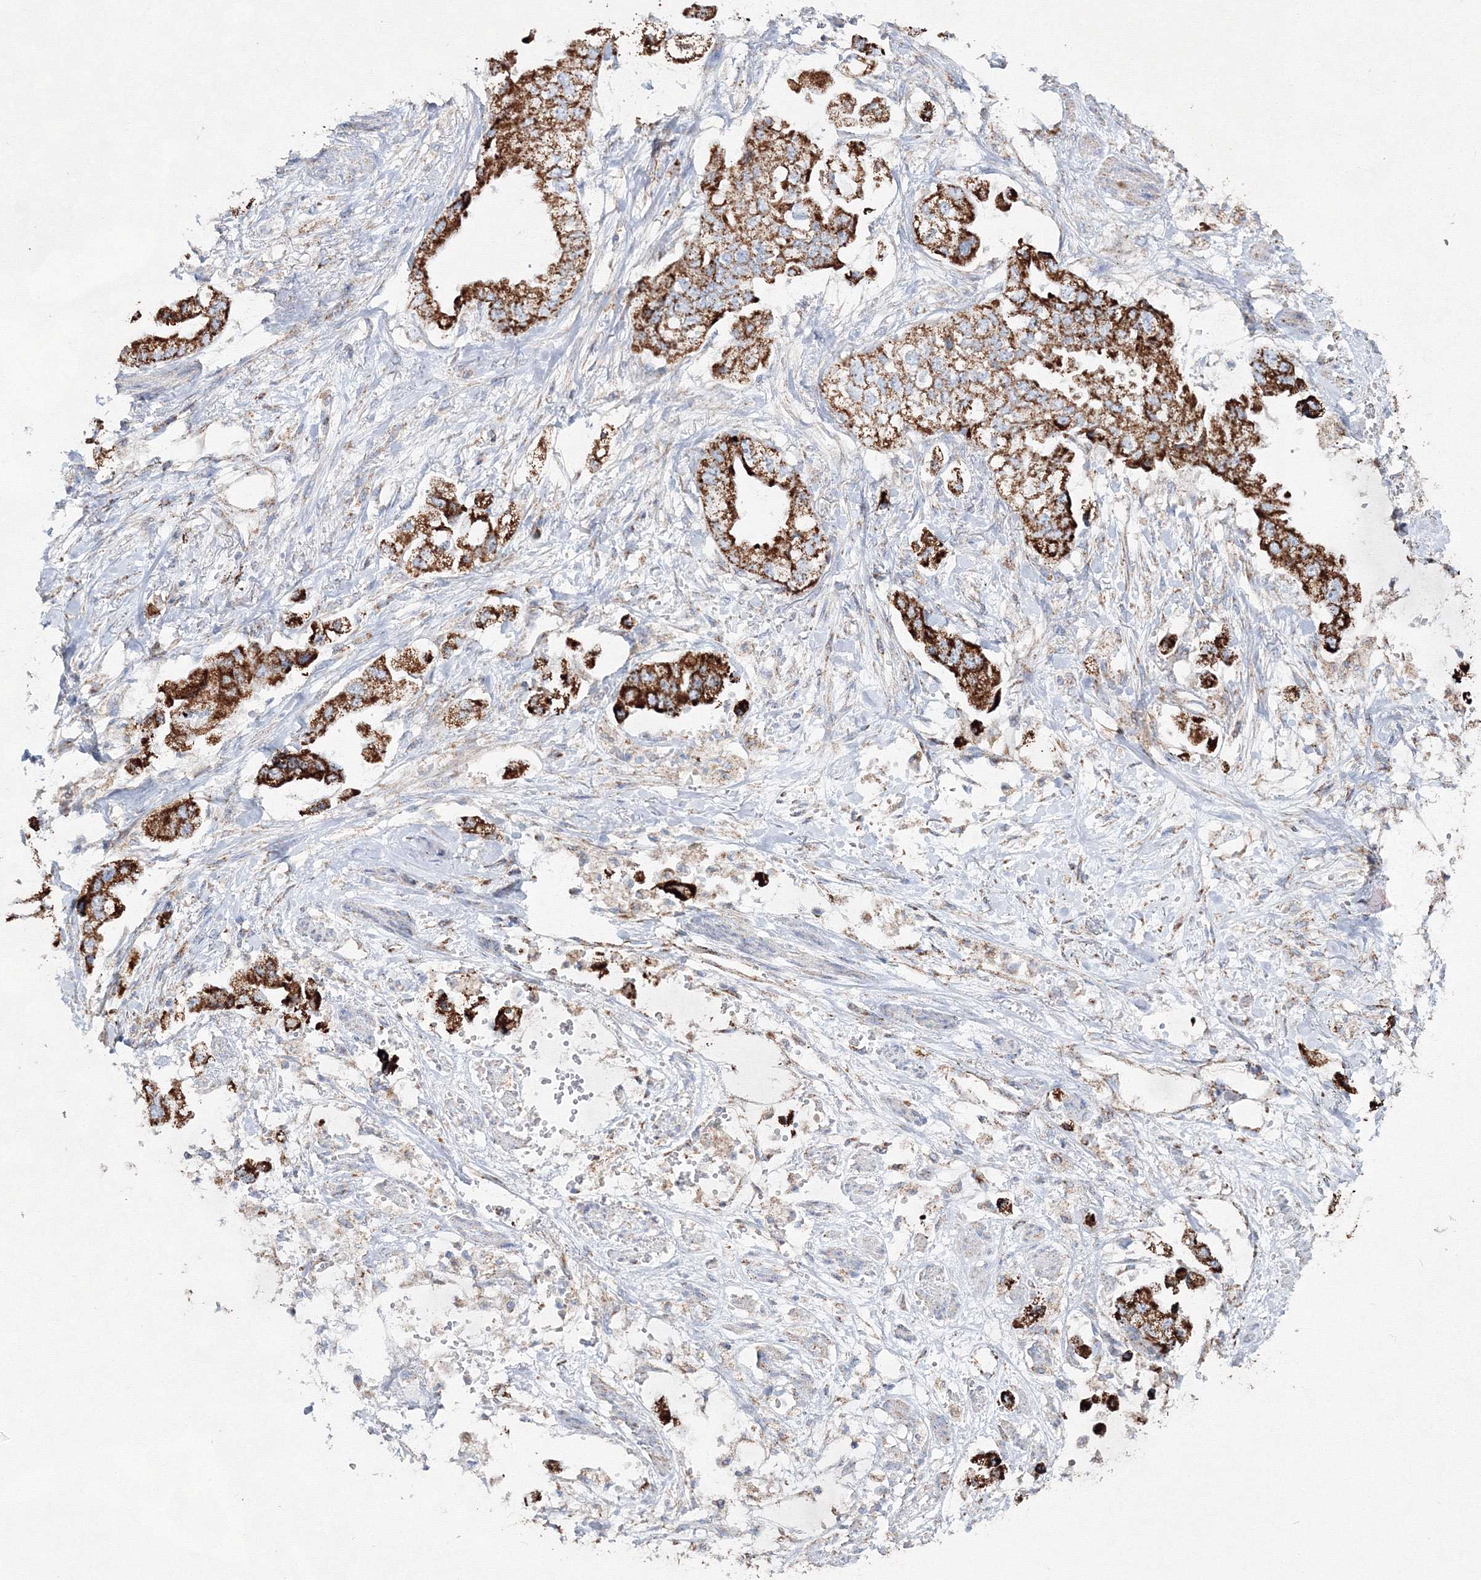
{"staining": {"intensity": "strong", "quantity": ">75%", "location": "cytoplasmic/membranous"}, "tissue": "stomach cancer", "cell_type": "Tumor cells", "image_type": "cancer", "snomed": [{"axis": "morphology", "description": "Adenocarcinoma, NOS"}, {"axis": "topography", "description": "Stomach"}], "caption": "Protein staining of stomach cancer (adenocarcinoma) tissue displays strong cytoplasmic/membranous staining in about >75% of tumor cells. The staining was performed using DAB (3,3'-diaminobenzidine) to visualize the protein expression in brown, while the nuclei were stained in blue with hematoxylin (Magnification: 20x).", "gene": "IGSF9", "patient": {"sex": "male", "age": 62}}